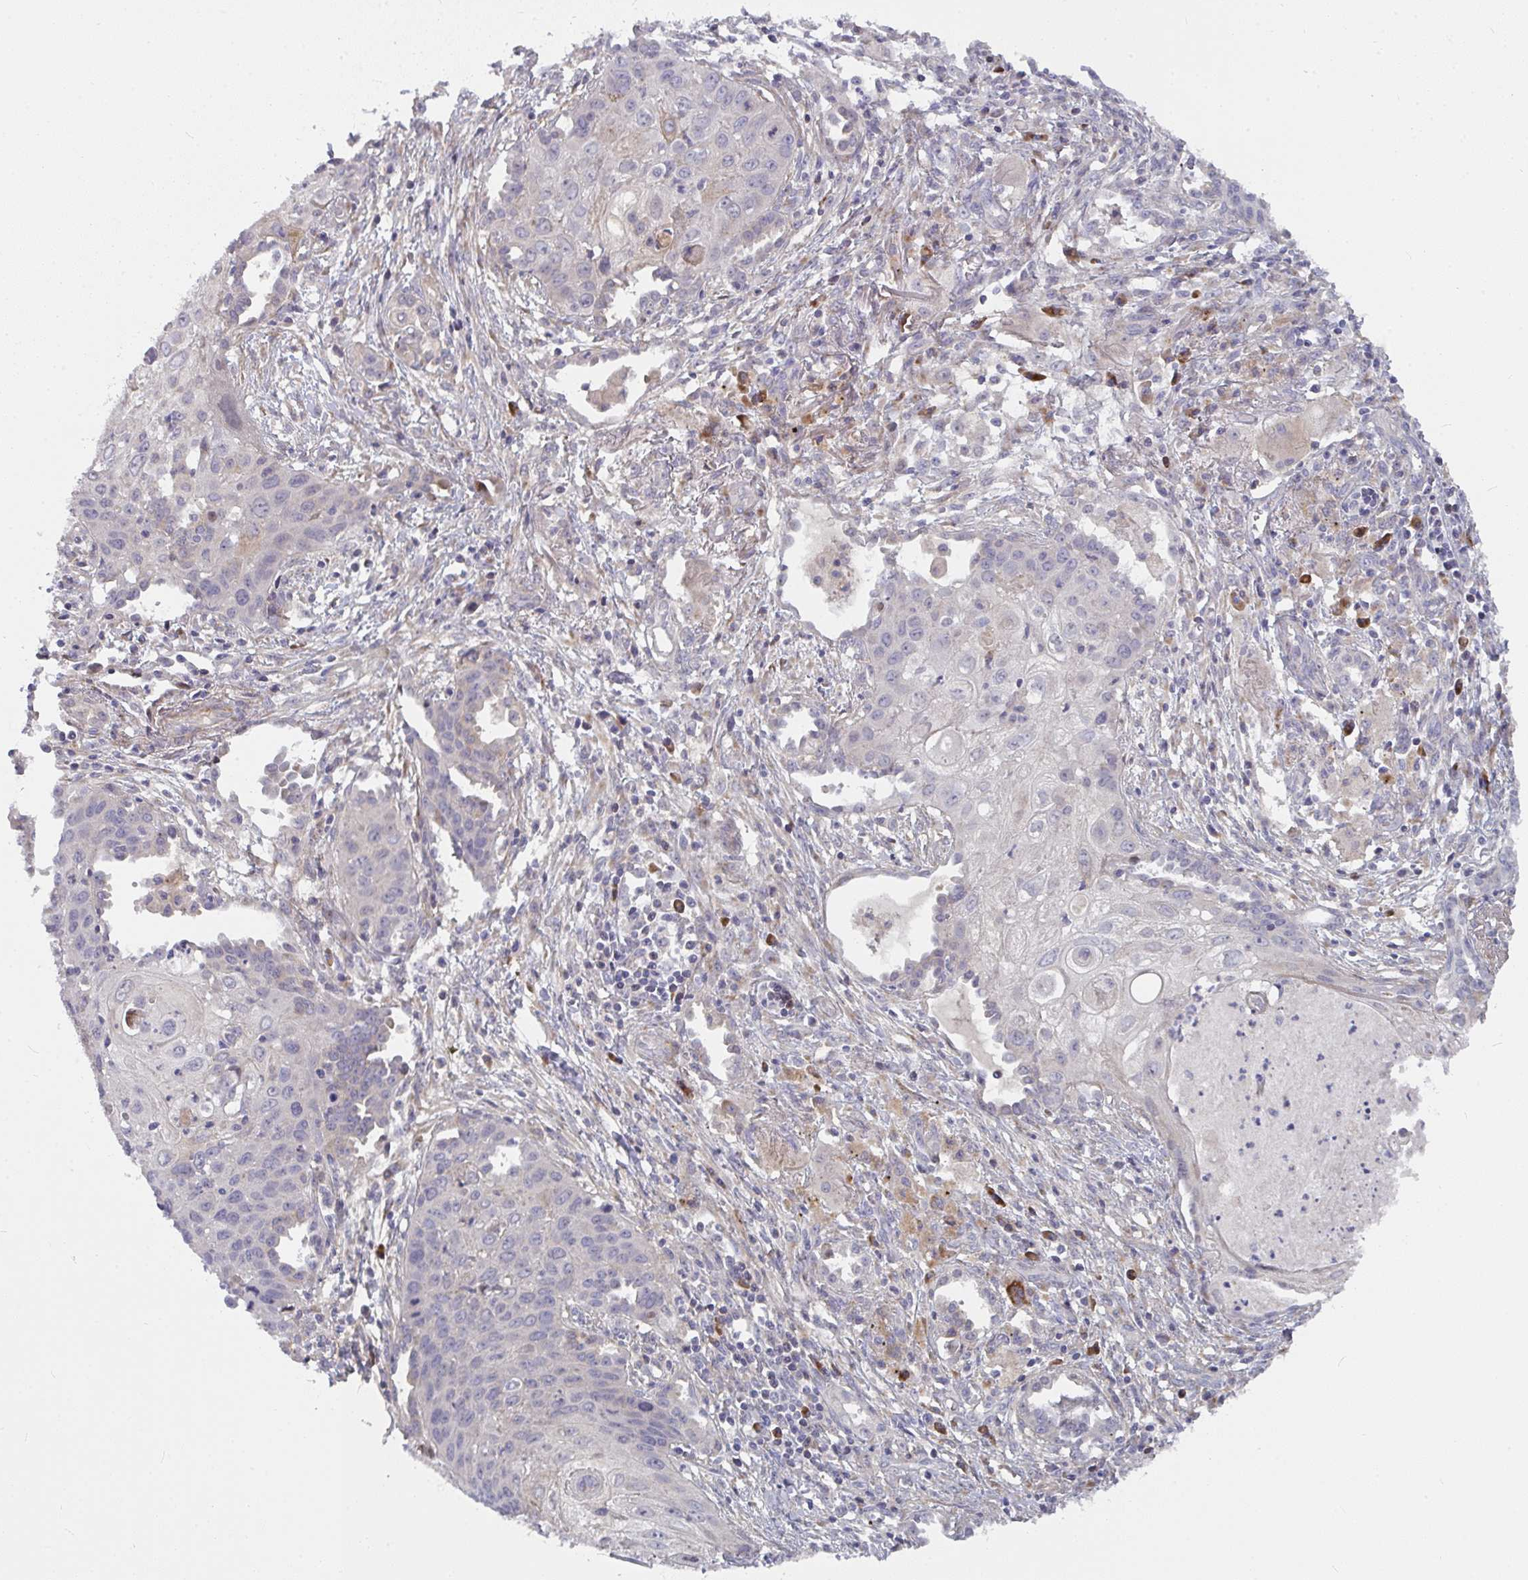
{"staining": {"intensity": "negative", "quantity": "none", "location": "none"}, "tissue": "lung cancer", "cell_type": "Tumor cells", "image_type": "cancer", "snomed": [{"axis": "morphology", "description": "Squamous cell carcinoma, NOS"}, {"axis": "topography", "description": "Lung"}], "caption": "This is an immunohistochemistry histopathology image of human lung cancer (squamous cell carcinoma). There is no expression in tumor cells.", "gene": "RHEBL1", "patient": {"sex": "male", "age": 71}}